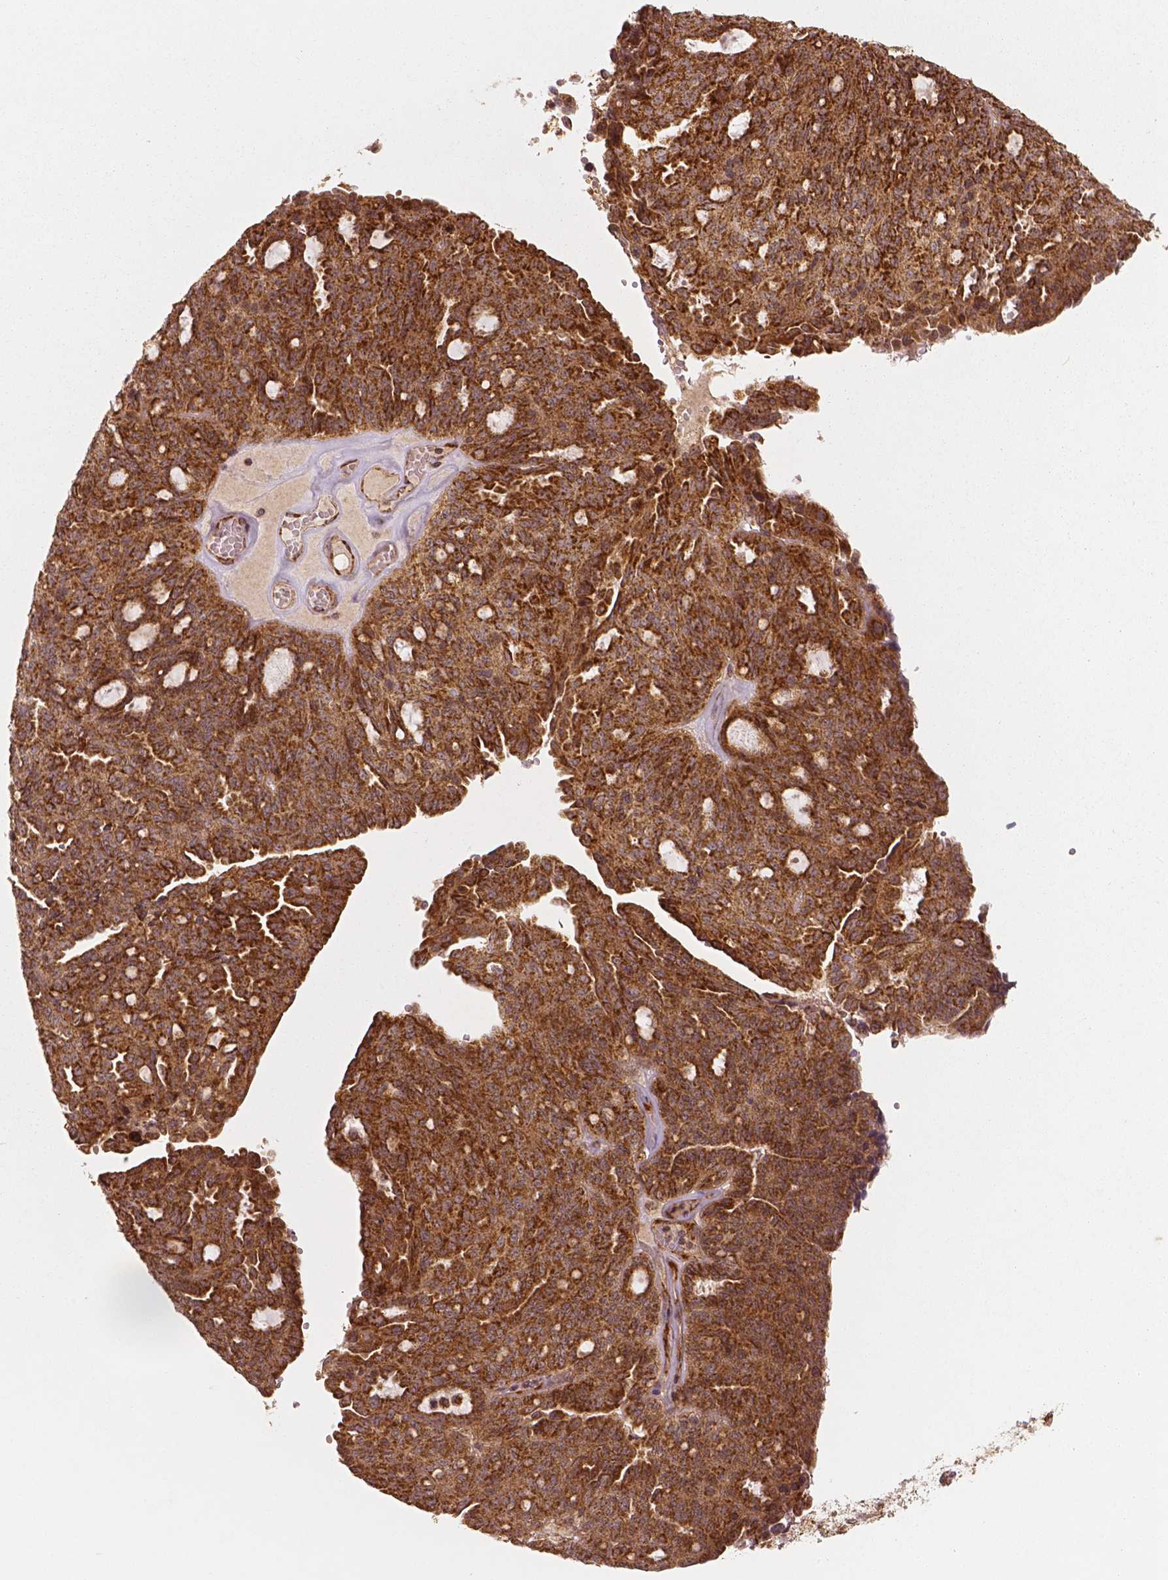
{"staining": {"intensity": "strong", "quantity": ">75%", "location": "cytoplasmic/membranous"}, "tissue": "ovarian cancer", "cell_type": "Tumor cells", "image_type": "cancer", "snomed": [{"axis": "morphology", "description": "Cystadenocarcinoma, serous, NOS"}, {"axis": "topography", "description": "Ovary"}], "caption": "Immunohistochemical staining of ovarian cancer (serous cystadenocarcinoma) shows high levels of strong cytoplasmic/membranous staining in about >75% of tumor cells.", "gene": "PGAM5", "patient": {"sex": "female", "age": 71}}